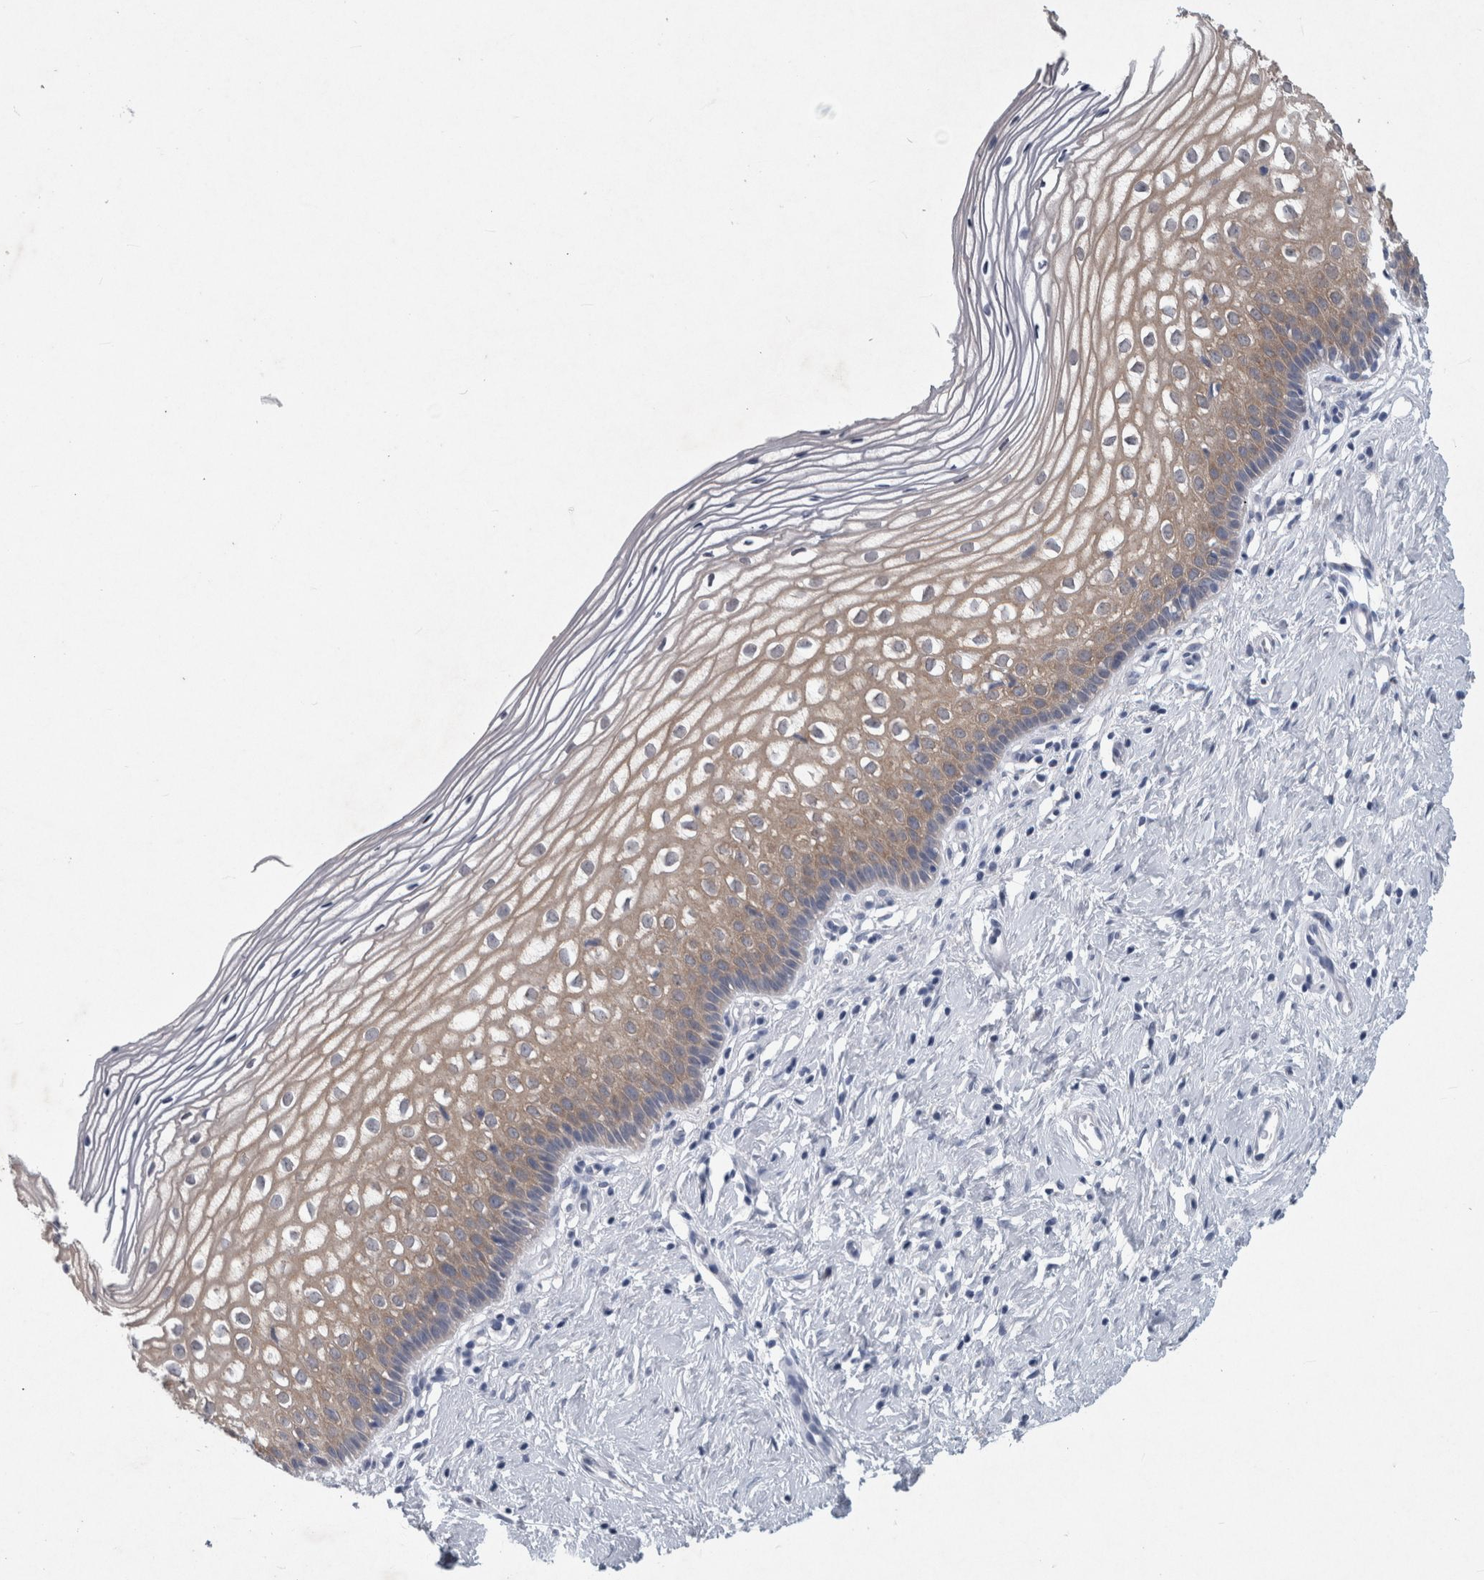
{"staining": {"intensity": "weak", "quantity": ">75%", "location": "cytoplasmic/membranous"}, "tissue": "cervix", "cell_type": "Glandular cells", "image_type": "normal", "snomed": [{"axis": "morphology", "description": "Normal tissue, NOS"}, {"axis": "topography", "description": "Cervix"}], "caption": "Weak cytoplasmic/membranous protein expression is seen in about >75% of glandular cells in cervix.", "gene": "FAM83H", "patient": {"sex": "female", "age": 27}}